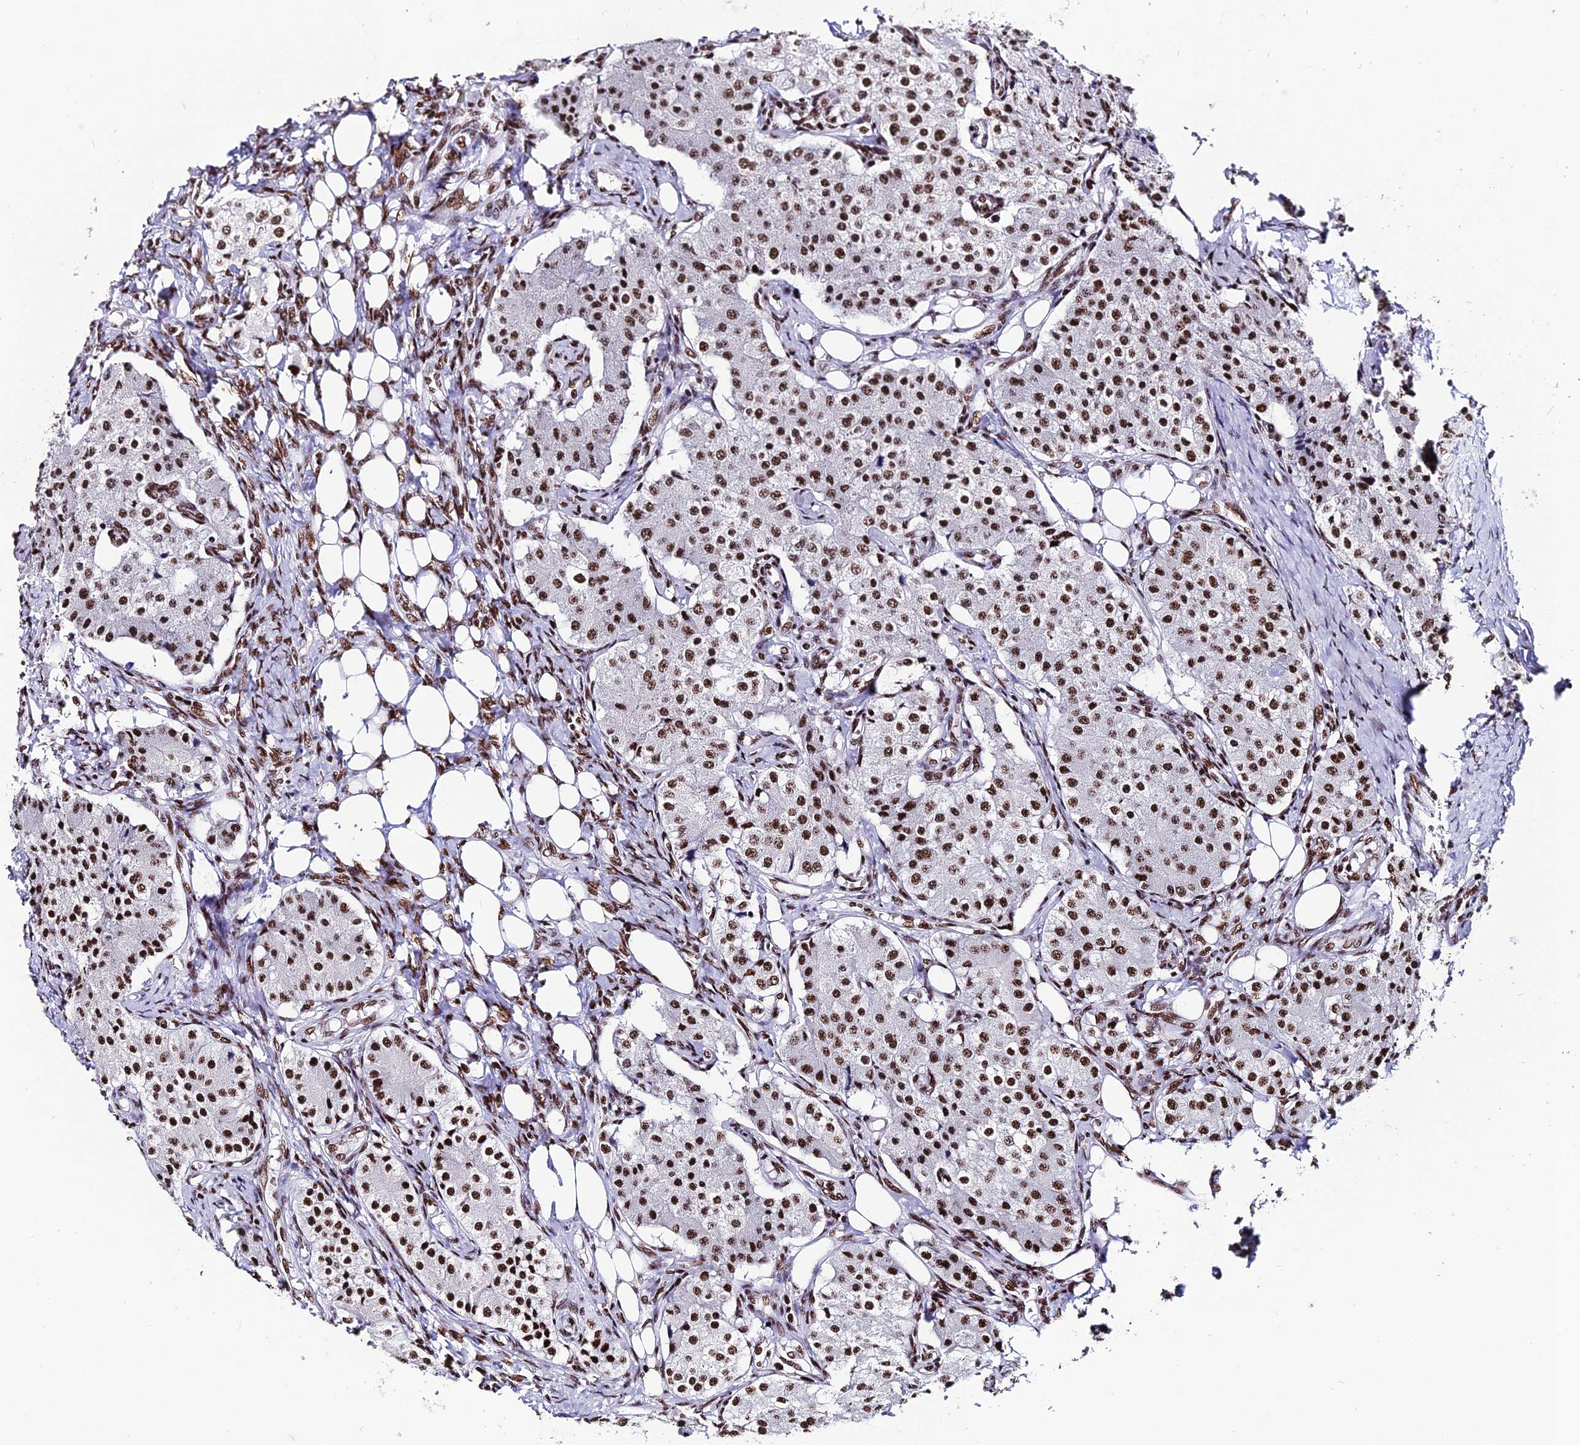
{"staining": {"intensity": "moderate", "quantity": ">75%", "location": "nuclear"}, "tissue": "carcinoid", "cell_type": "Tumor cells", "image_type": "cancer", "snomed": [{"axis": "morphology", "description": "Carcinoid, malignant, NOS"}, {"axis": "topography", "description": "Colon"}], "caption": "An image of carcinoid stained for a protein reveals moderate nuclear brown staining in tumor cells.", "gene": "HNRNPH1", "patient": {"sex": "female", "age": 52}}